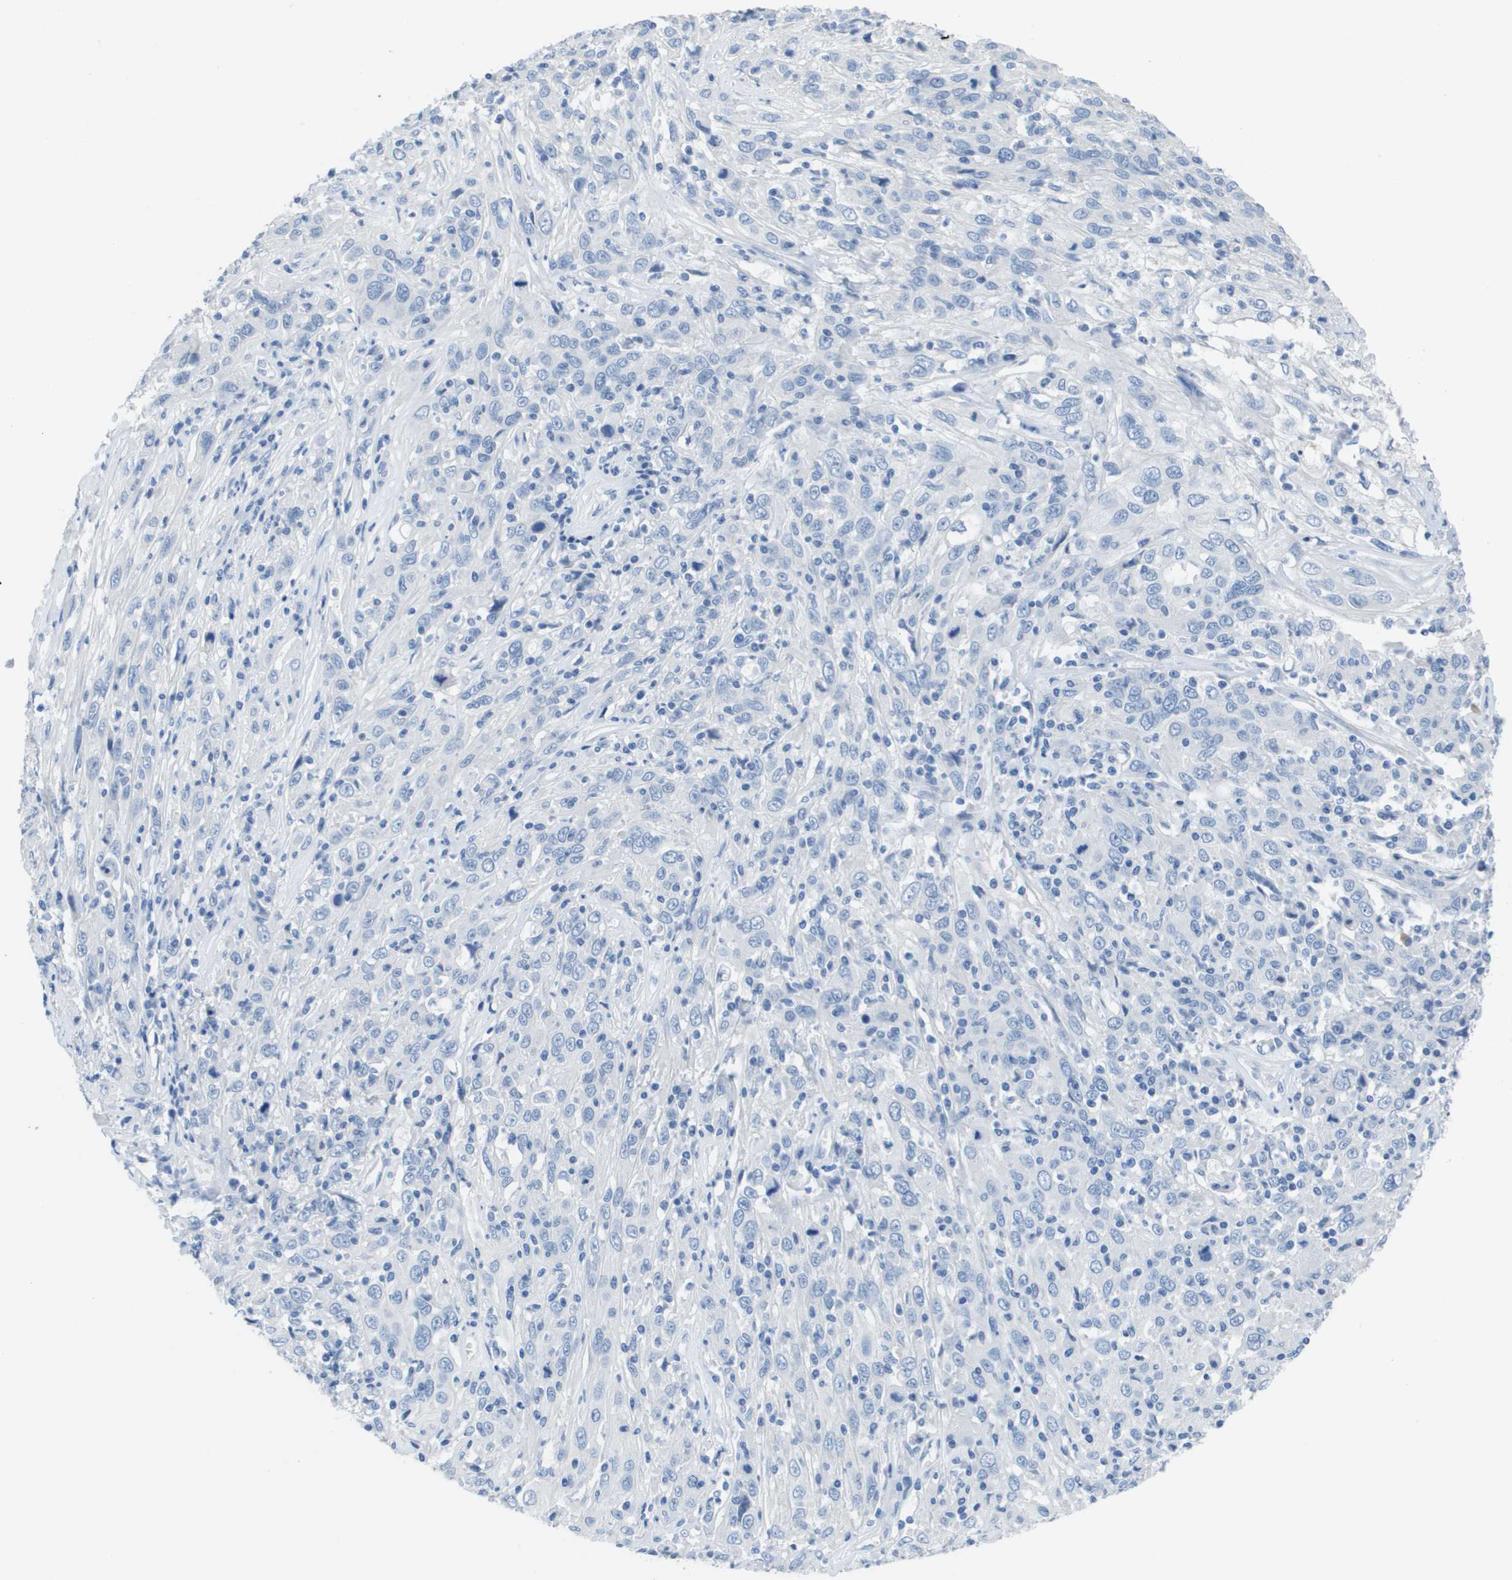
{"staining": {"intensity": "negative", "quantity": "none", "location": "none"}, "tissue": "cervical cancer", "cell_type": "Tumor cells", "image_type": "cancer", "snomed": [{"axis": "morphology", "description": "Squamous cell carcinoma, NOS"}, {"axis": "topography", "description": "Cervix"}], "caption": "Histopathology image shows no significant protein staining in tumor cells of cervical cancer. Brightfield microscopy of IHC stained with DAB (3,3'-diaminobenzidine) (brown) and hematoxylin (blue), captured at high magnification.", "gene": "NCS1", "patient": {"sex": "female", "age": 46}}